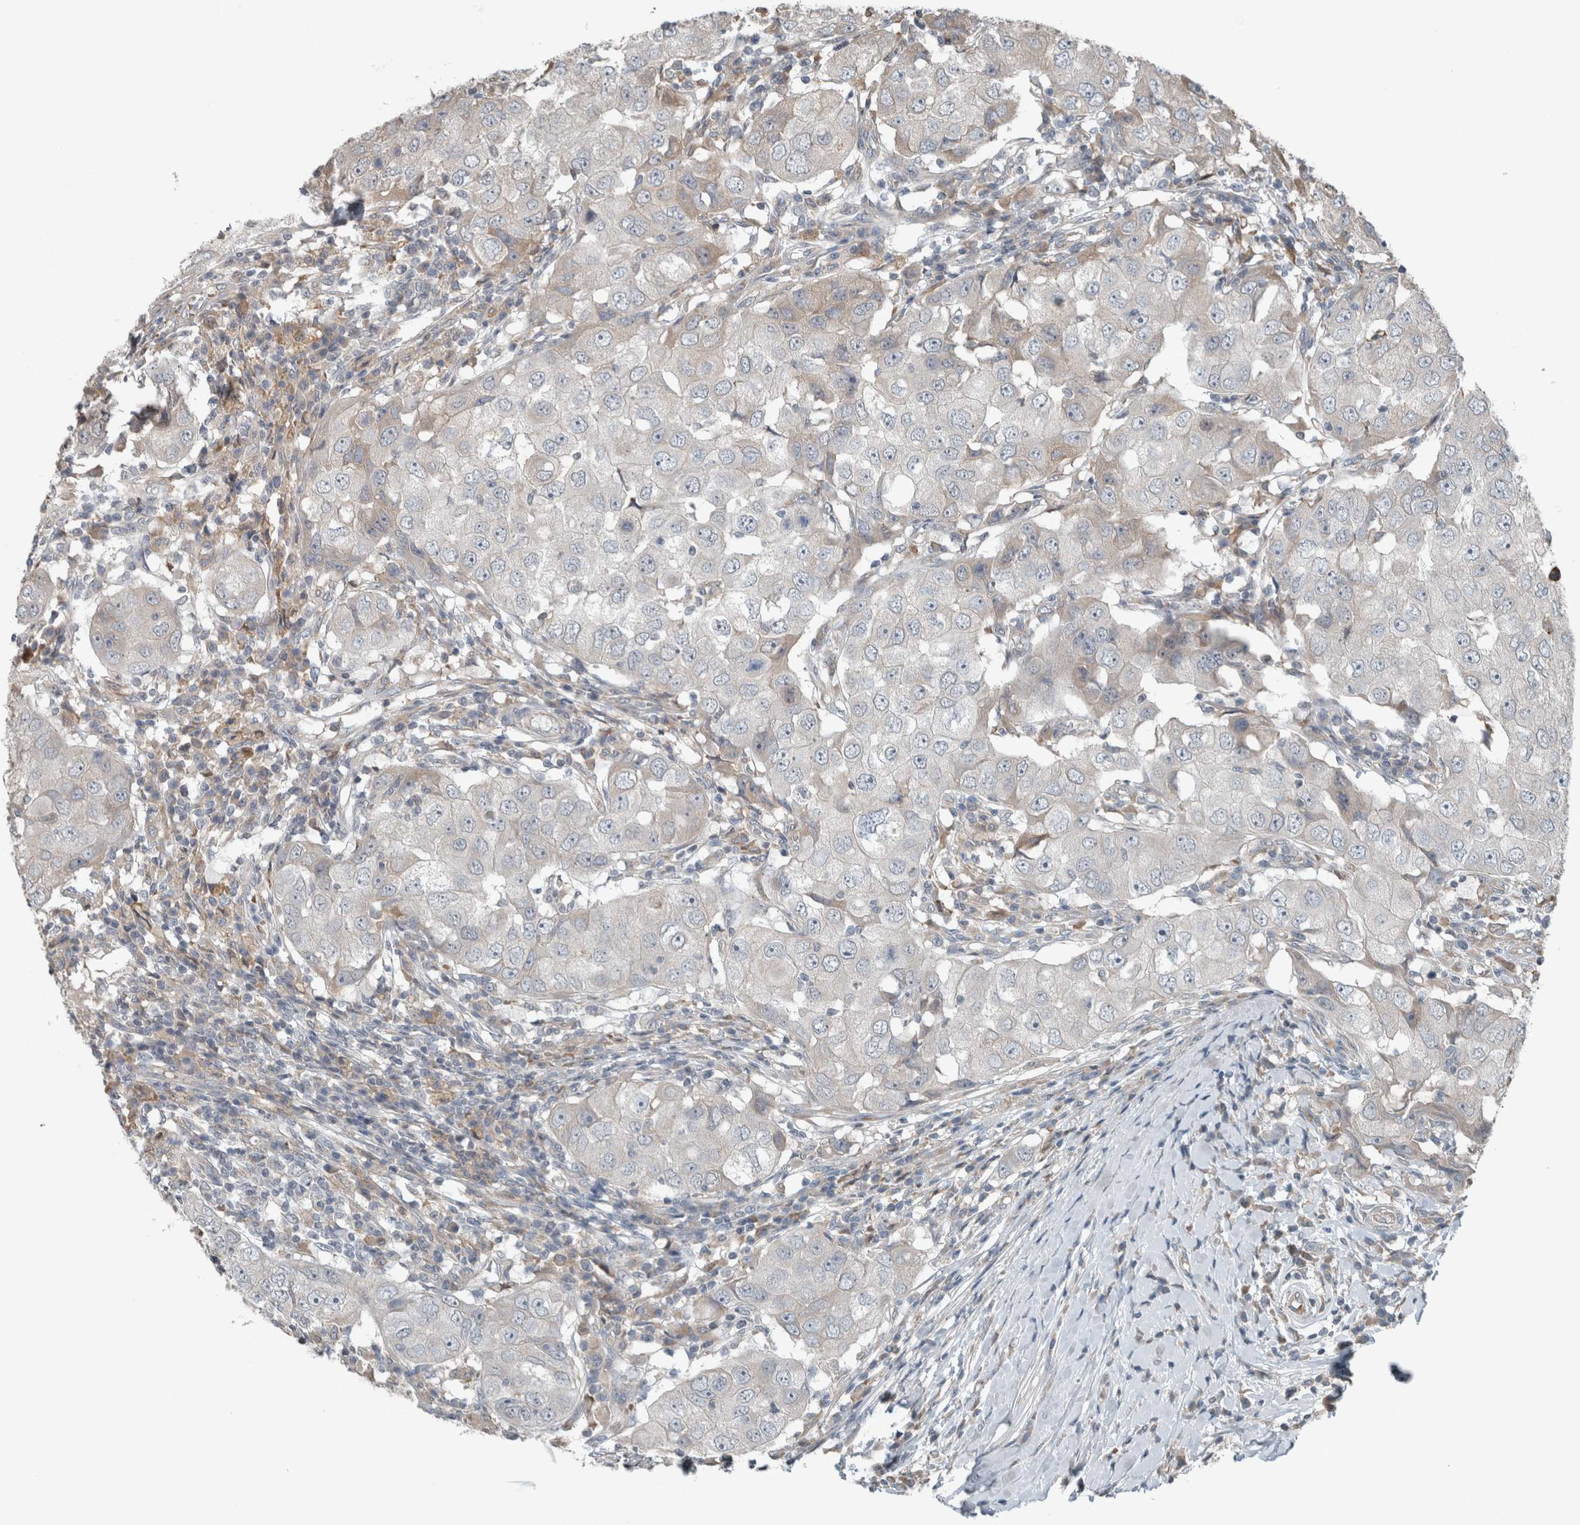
{"staining": {"intensity": "negative", "quantity": "none", "location": "none"}, "tissue": "breast cancer", "cell_type": "Tumor cells", "image_type": "cancer", "snomed": [{"axis": "morphology", "description": "Duct carcinoma"}, {"axis": "topography", "description": "Breast"}], "caption": "DAB immunohistochemical staining of human breast infiltrating ductal carcinoma displays no significant positivity in tumor cells.", "gene": "JADE2", "patient": {"sex": "female", "age": 27}}